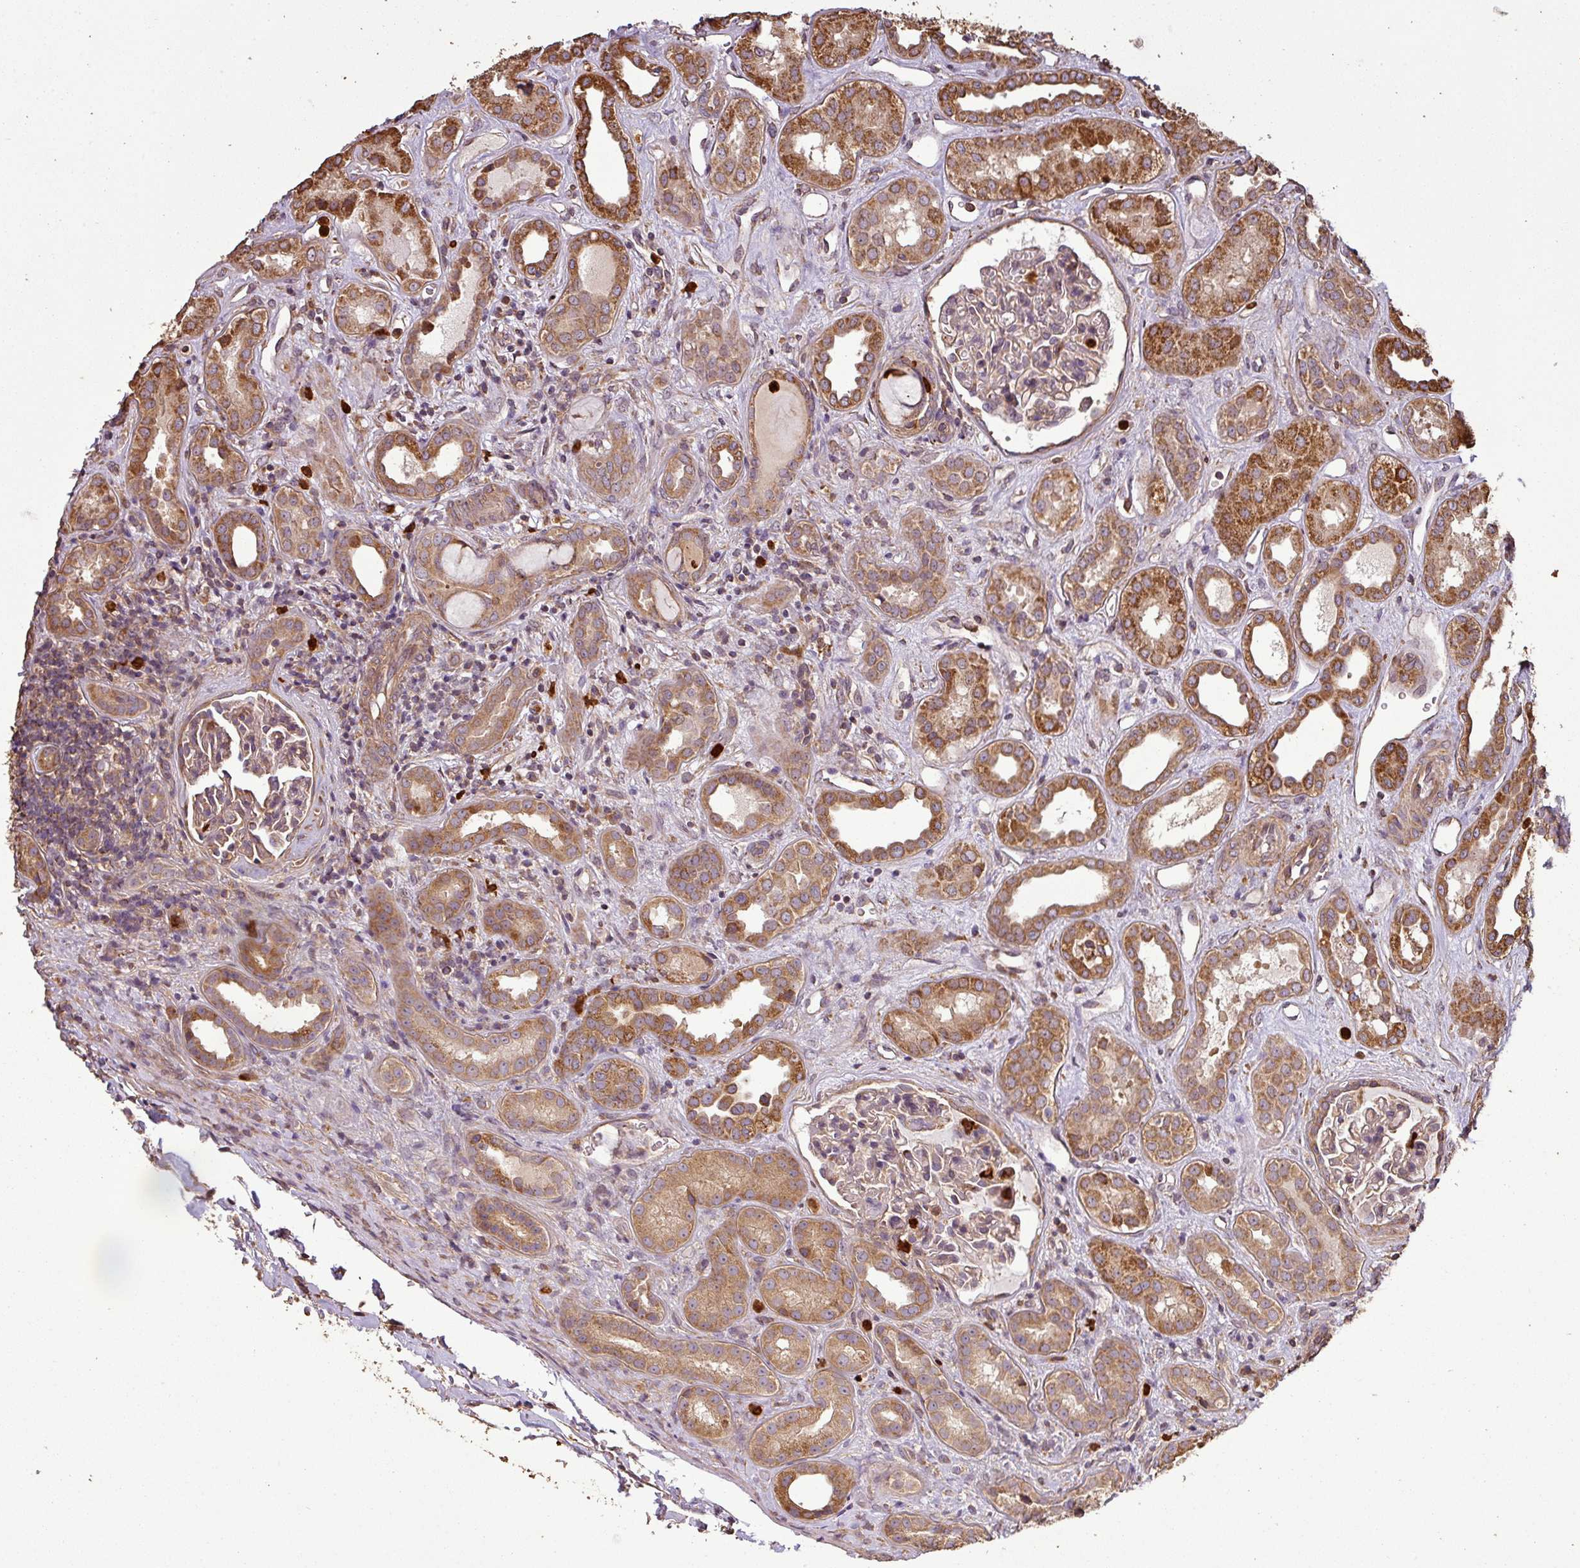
{"staining": {"intensity": "moderate", "quantity": "<25%", "location": "cytoplasmic/membranous"}, "tissue": "kidney", "cell_type": "Cells in glomeruli", "image_type": "normal", "snomed": [{"axis": "morphology", "description": "Normal tissue, NOS"}, {"axis": "topography", "description": "Kidney"}], "caption": "High-magnification brightfield microscopy of normal kidney stained with DAB (3,3'-diaminobenzidine) (brown) and counterstained with hematoxylin (blue). cells in glomeruli exhibit moderate cytoplasmic/membranous expression is appreciated in approximately<25% of cells.", "gene": "PLEKHM1", "patient": {"sex": "male", "age": 59}}